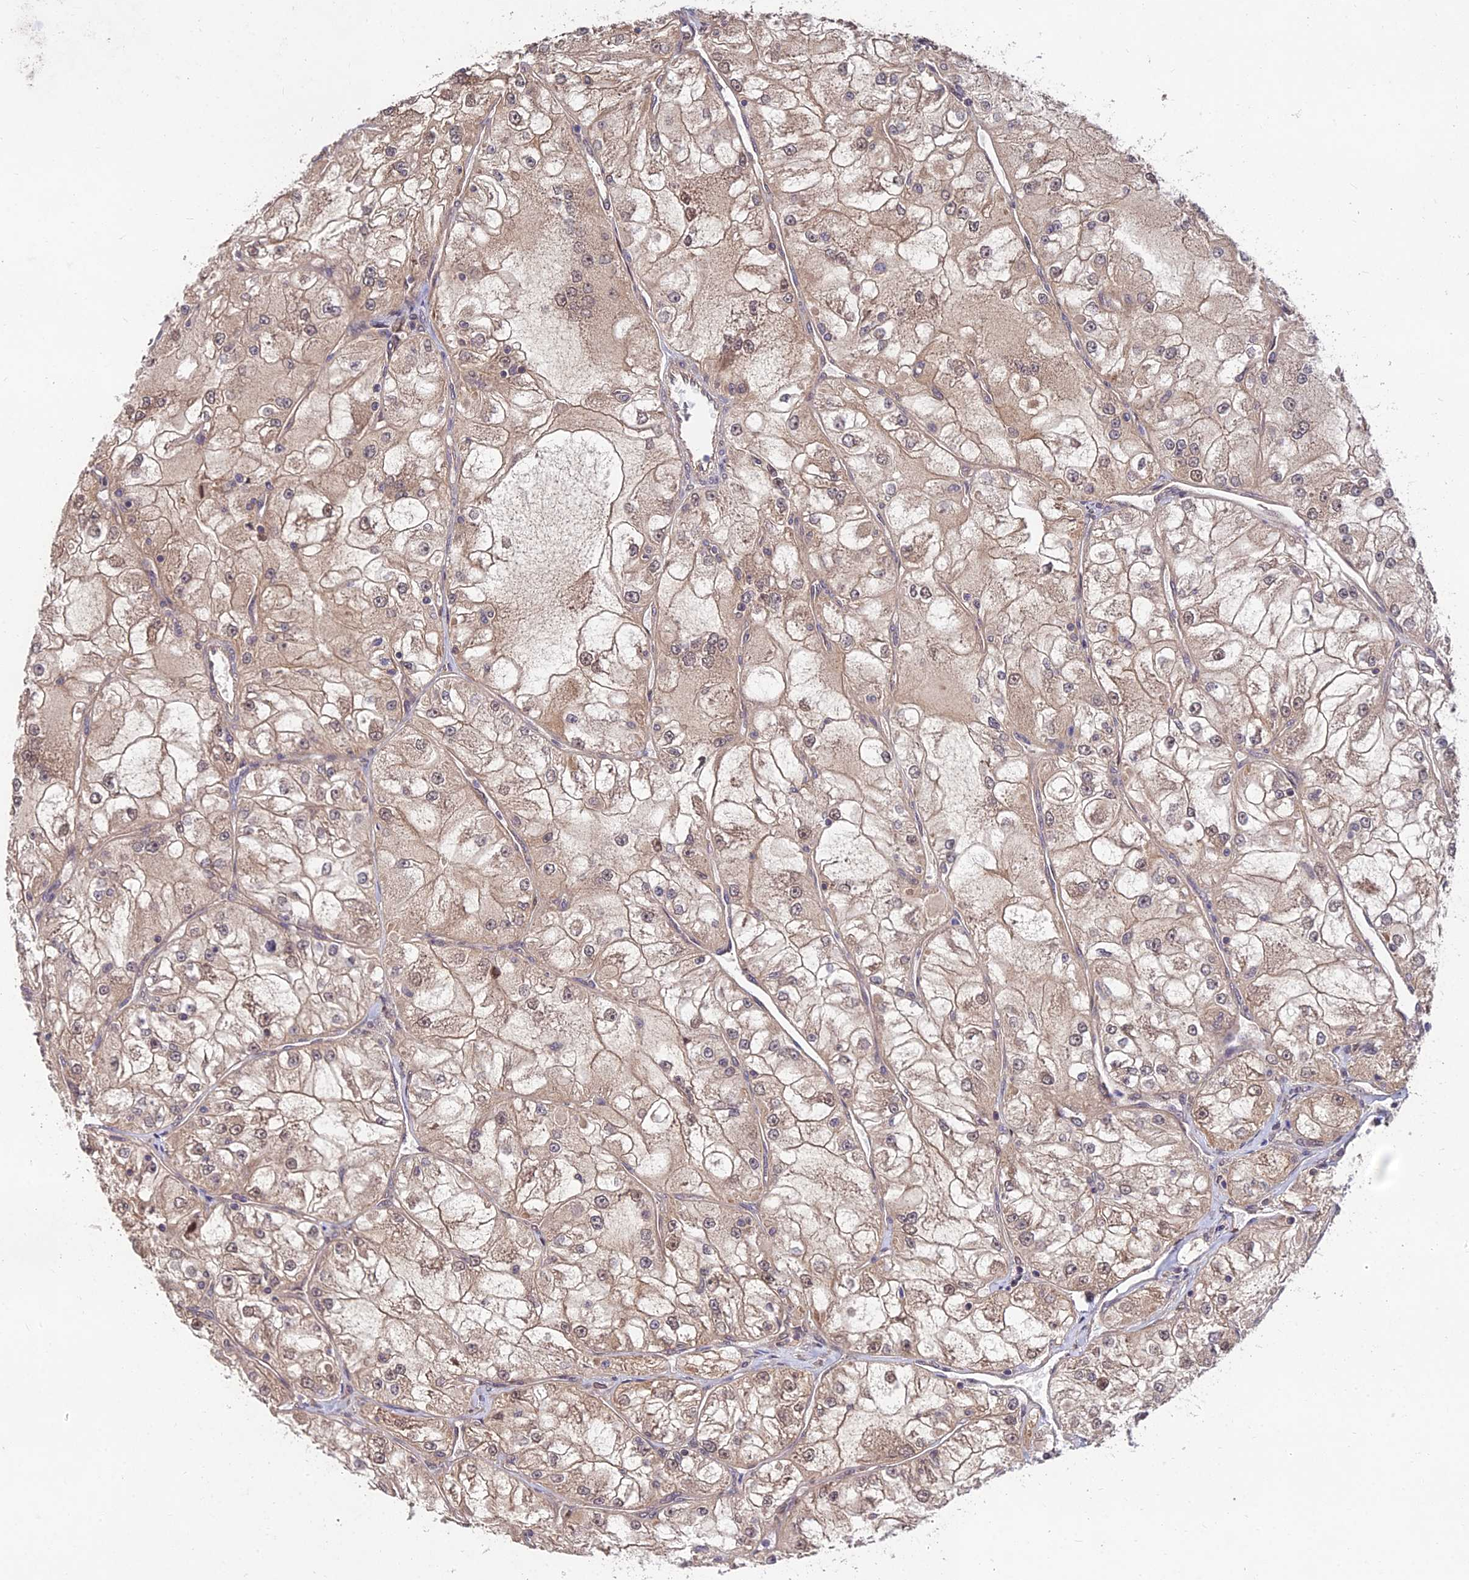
{"staining": {"intensity": "weak", "quantity": ">75%", "location": "cytoplasmic/membranous,nuclear"}, "tissue": "renal cancer", "cell_type": "Tumor cells", "image_type": "cancer", "snomed": [{"axis": "morphology", "description": "Adenocarcinoma, NOS"}, {"axis": "topography", "description": "Kidney"}], "caption": "Immunohistochemistry of adenocarcinoma (renal) shows low levels of weak cytoplasmic/membranous and nuclear expression in approximately >75% of tumor cells.", "gene": "MKKS", "patient": {"sex": "female", "age": 72}}